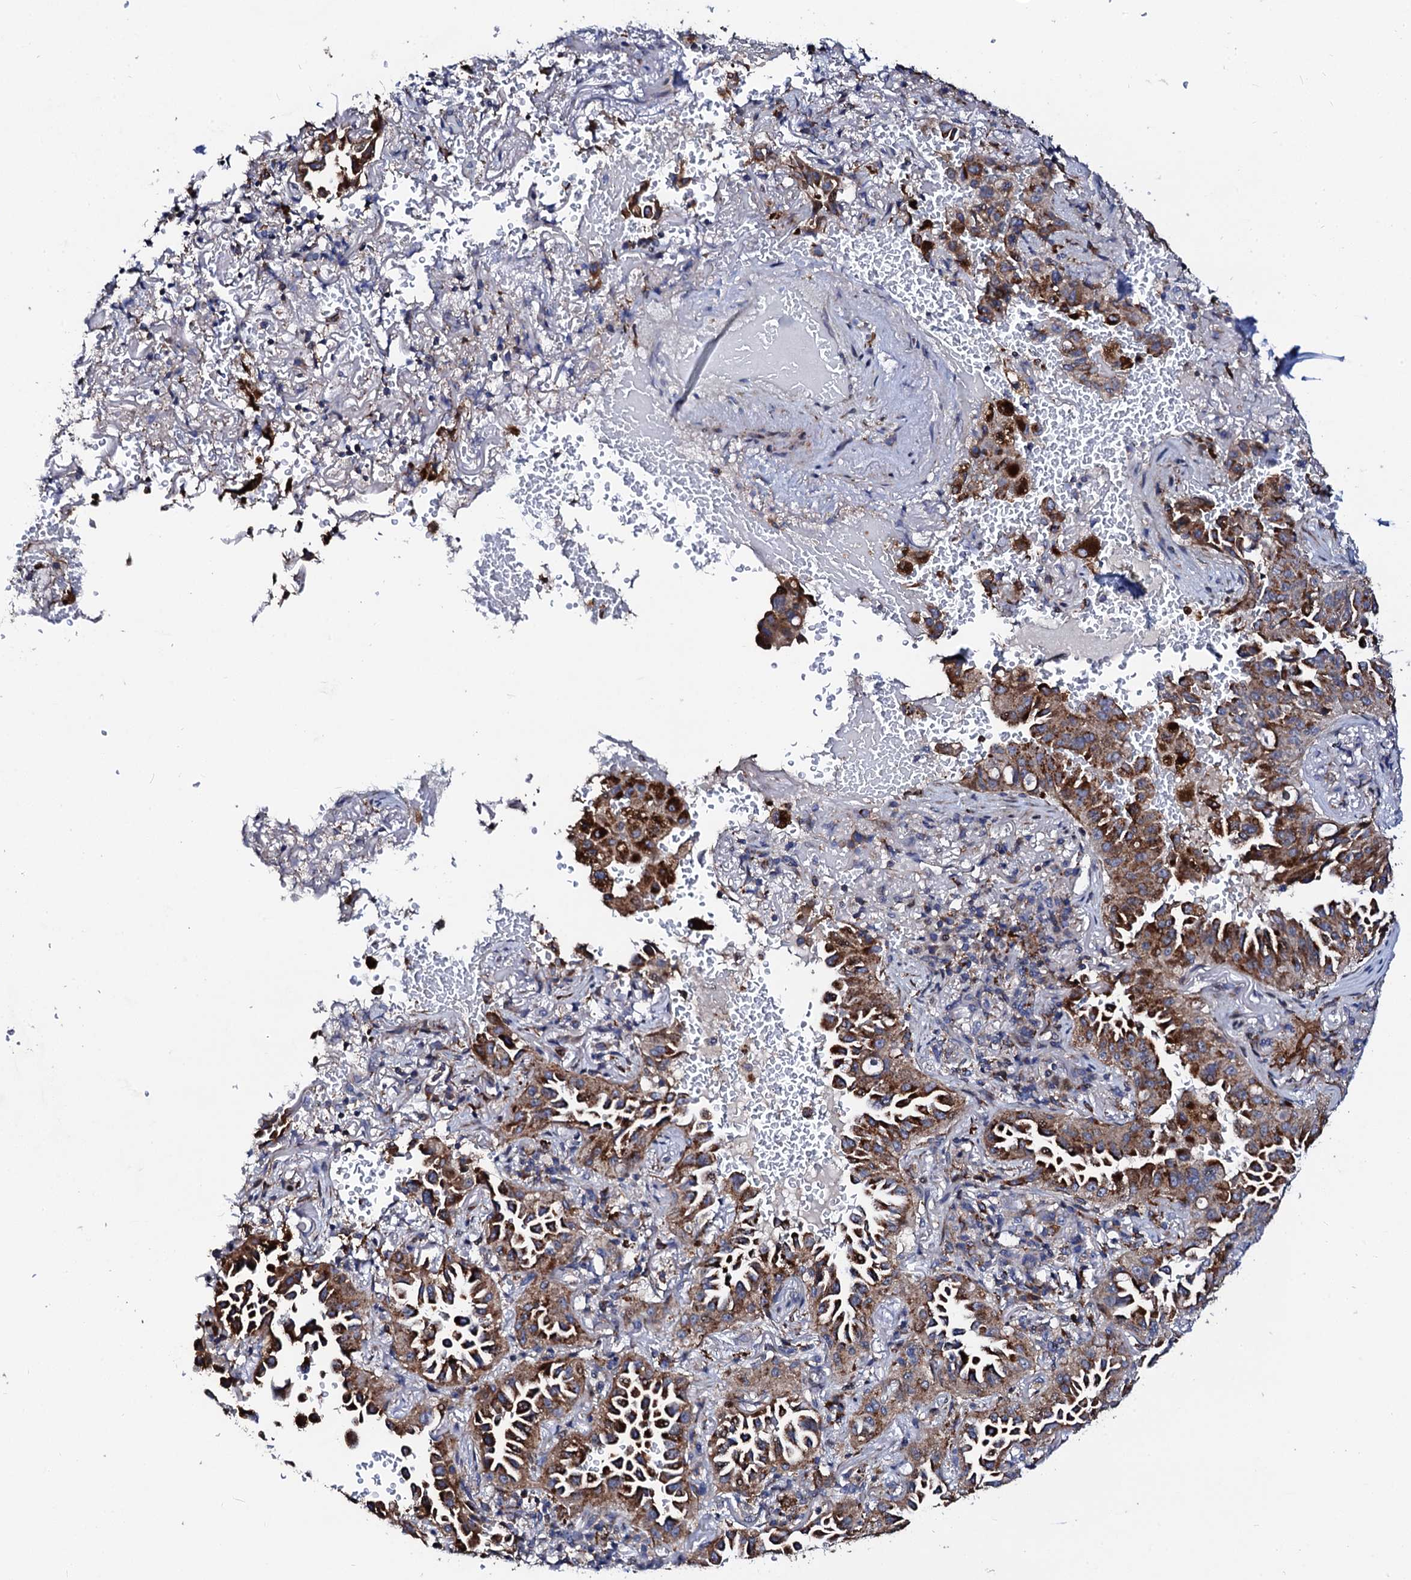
{"staining": {"intensity": "strong", "quantity": ">75%", "location": "cytoplasmic/membranous"}, "tissue": "lung cancer", "cell_type": "Tumor cells", "image_type": "cancer", "snomed": [{"axis": "morphology", "description": "Adenocarcinoma, NOS"}, {"axis": "topography", "description": "Lung"}], "caption": "IHC staining of adenocarcinoma (lung), which displays high levels of strong cytoplasmic/membranous positivity in about >75% of tumor cells indicating strong cytoplasmic/membranous protein staining. The staining was performed using DAB (3,3'-diaminobenzidine) (brown) for protein detection and nuclei were counterstained in hematoxylin (blue).", "gene": "TCIRG1", "patient": {"sex": "female", "age": 69}}